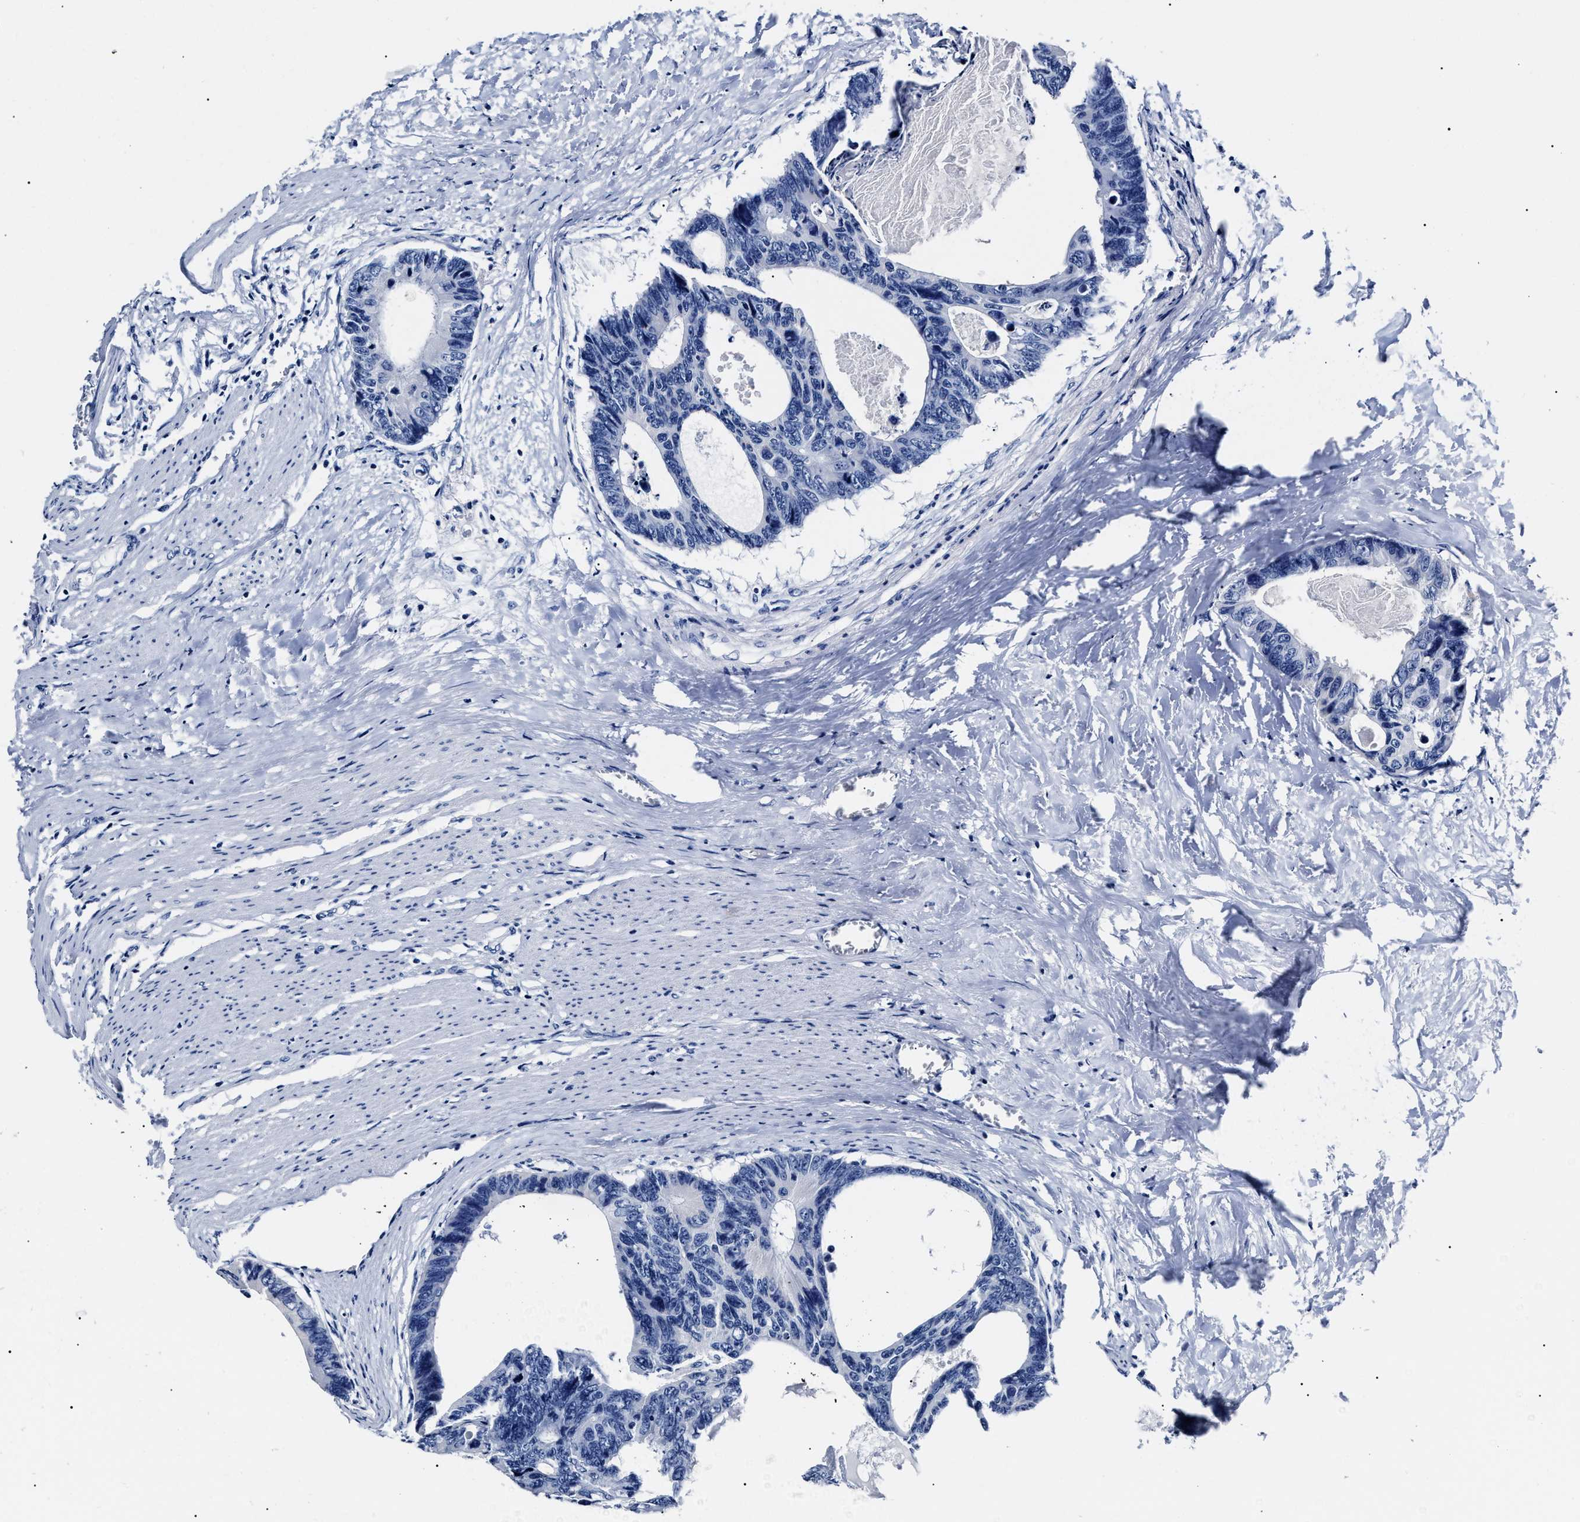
{"staining": {"intensity": "negative", "quantity": "none", "location": "none"}, "tissue": "colorectal cancer", "cell_type": "Tumor cells", "image_type": "cancer", "snomed": [{"axis": "morphology", "description": "Adenocarcinoma, NOS"}, {"axis": "topography", "description": "Colon"}], "caption": "Colorectal cancer (adenocarcinoma) was stained to show a protein in brown. There is no significant positivity in tumor cells.", "gene": "ALPG", "patient": {"sex": "female", "age": 55}}